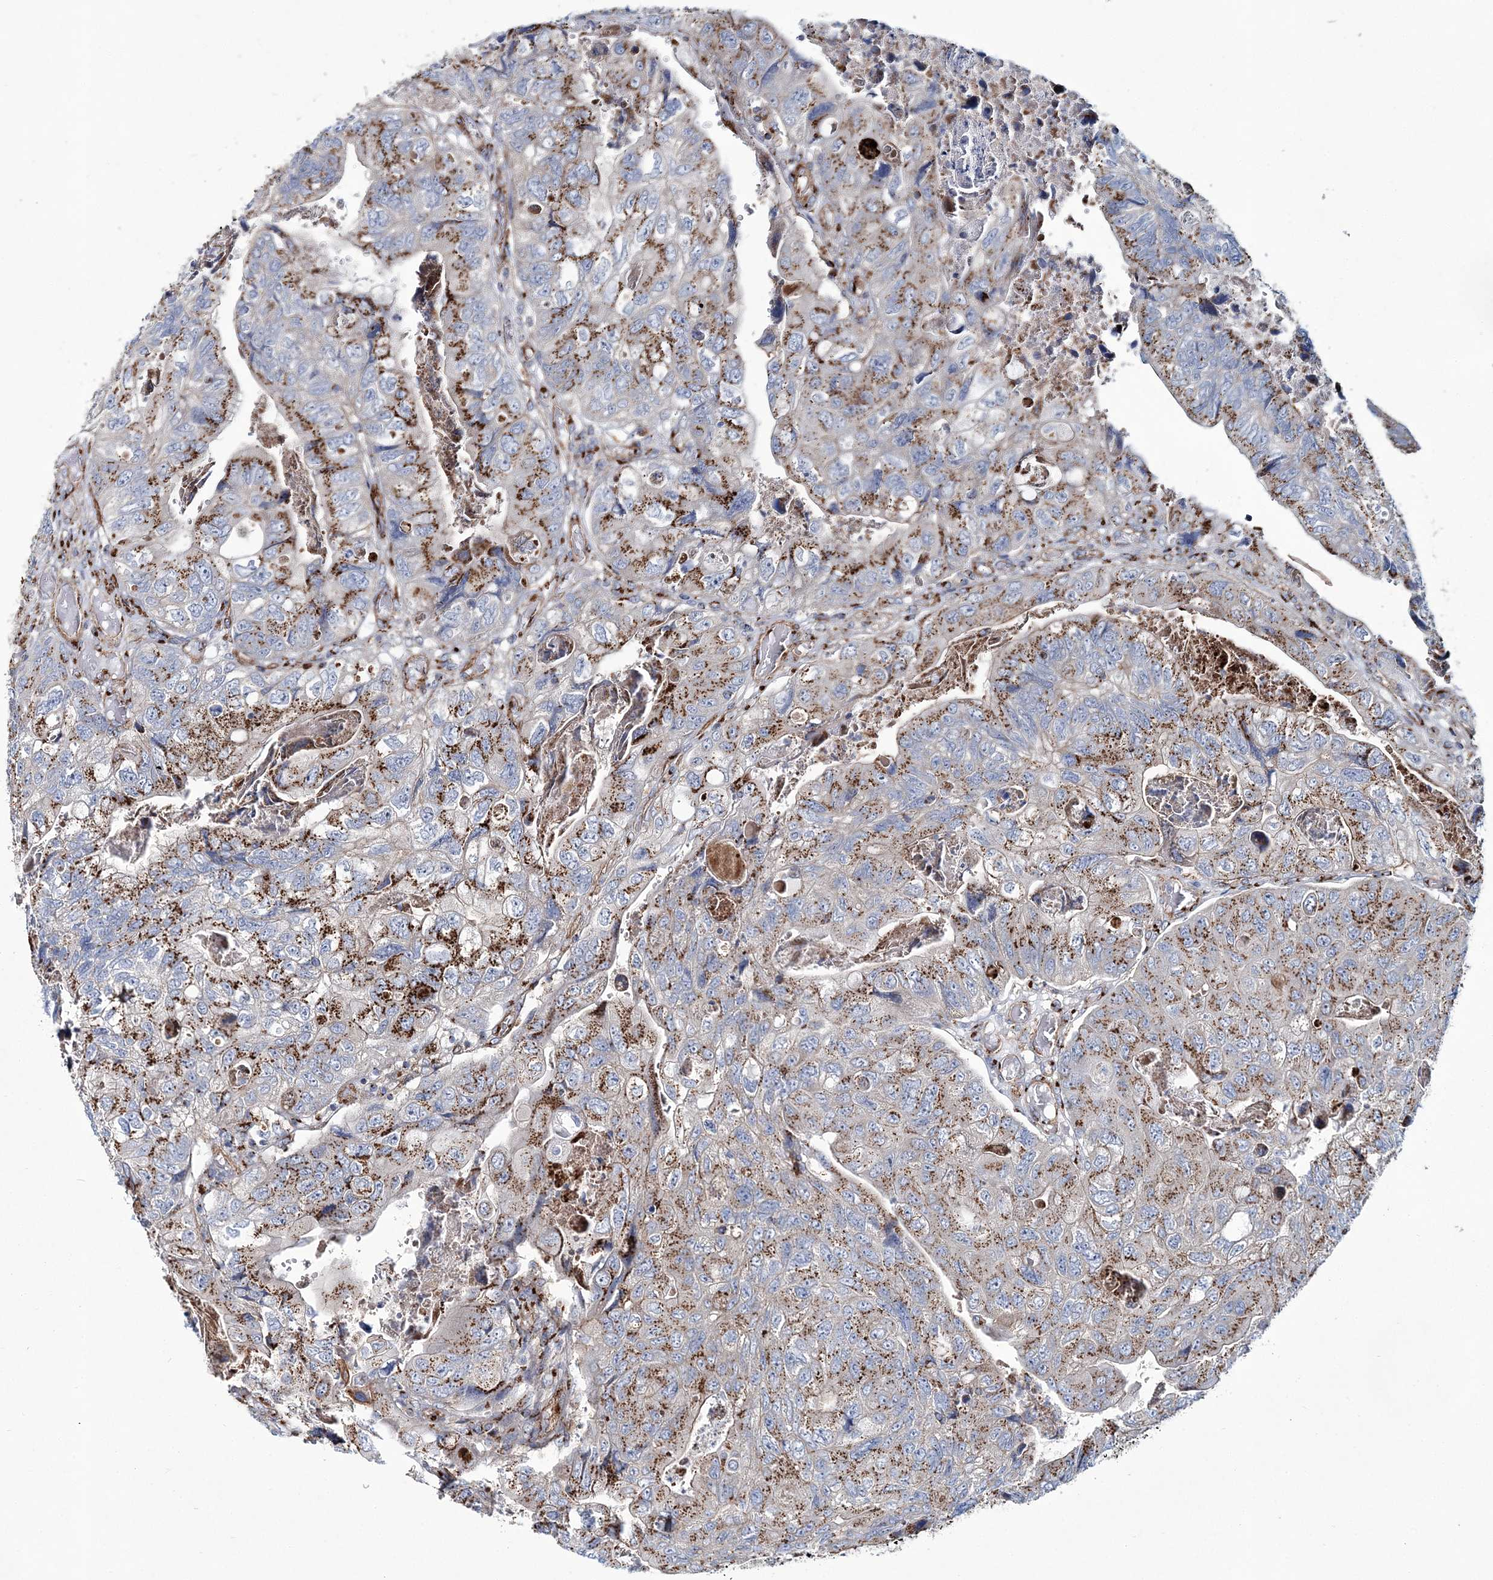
{"staining": {"intensity": "moderate", "quantity": ">75%", "location": "cytoplasmic/membranous"}, "tissue": "colorectal cancer", "cell_type": "Tumor cells", "image_type": "cancer", "snomed": [{"axis": "morphology", "description": "Adenocarcinoma, NOS"}, {"axis": "topography", "description": "Rectum"}], "caption": "This is an image of immunohistochemistry (IHC) staining of adenocarcinoma (colorectal), which shows moderate expression in the cytoplasmic/membranous of tumor cells.", "gene": "MAN1A2", "patient": {"sex": "male", "age": 63}}